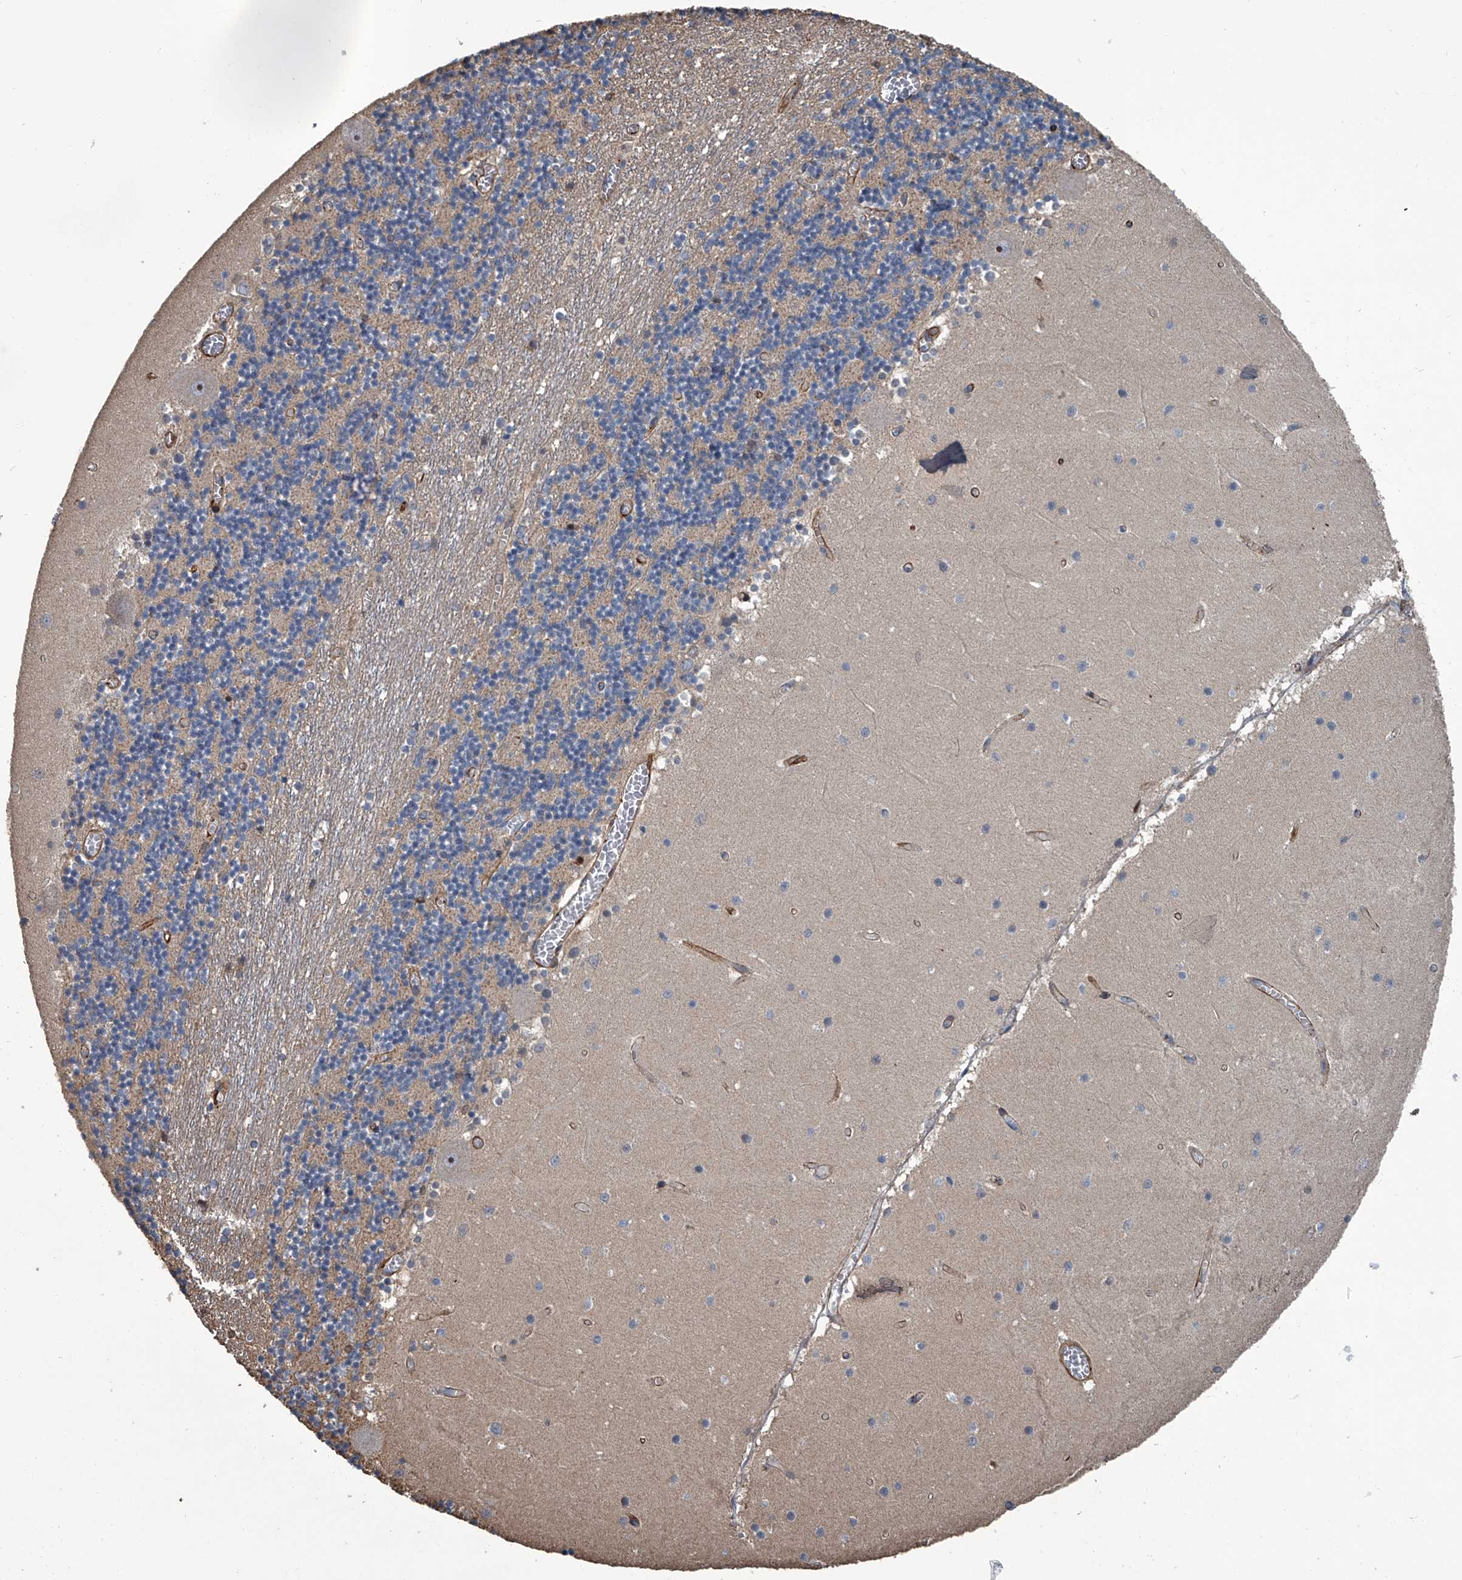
{"staining": {"intensity": "negative", "quantity": "none", "location": "none"}, "tissue": "cerebellum", "cell_type": "Cells in granular layer", "image_type": "normal", "snomed": [{"axis": "morphology", "description": "Normal tissue, NOS"}, {"axis": "topography", "description": "Cerebellum"}], "caption": "High magnification brightfield microscopy of unremarkable cerebellum stained with DAB (3,3'-diaminobenzidine) (brown) and counterstained with hematoxylin (blue): cells in granular layer show no significant staining.", "gene": "LDLRAD2", "patient": {"sex": "female", "age": 28}}